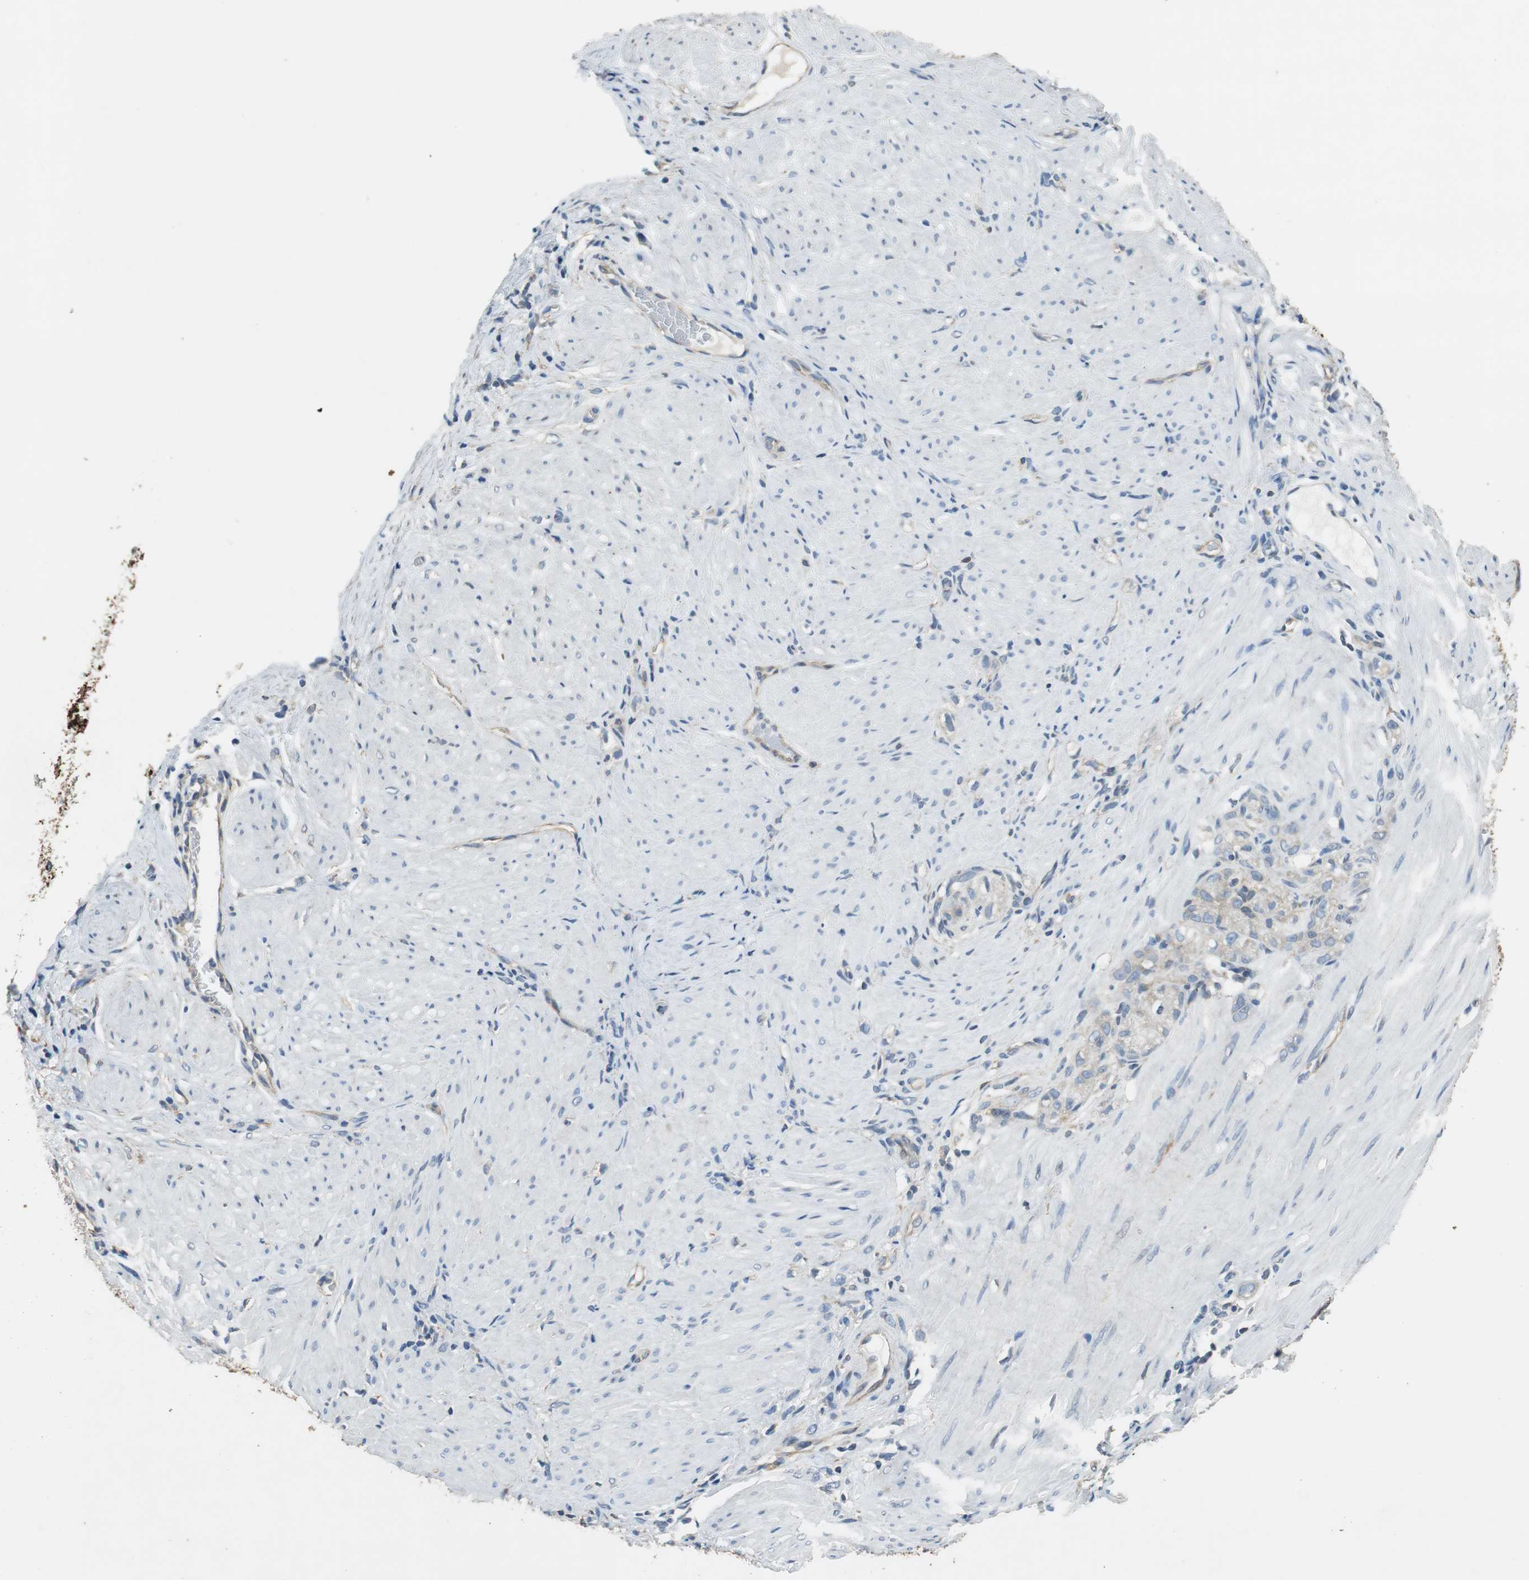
{"staining": {"intensity": "weak", "quantity": "<25%", "location": "cytoplasmic/membranous"}, "tissue": "stomach cancer", "cell_type": "Tumor cells", "image_type": "cancer", "snomed": [{"axis": "morphology", "description": "Adenocarcinoma, NOS"}, {"axis": "topography", "description": "Stomach"}], "caption": "Tumor cells are negative for protein expression in human stomach adenocarcinoma.", "gene": "ALDH4A1", "patient": {"sex": "male", "age": 82}}